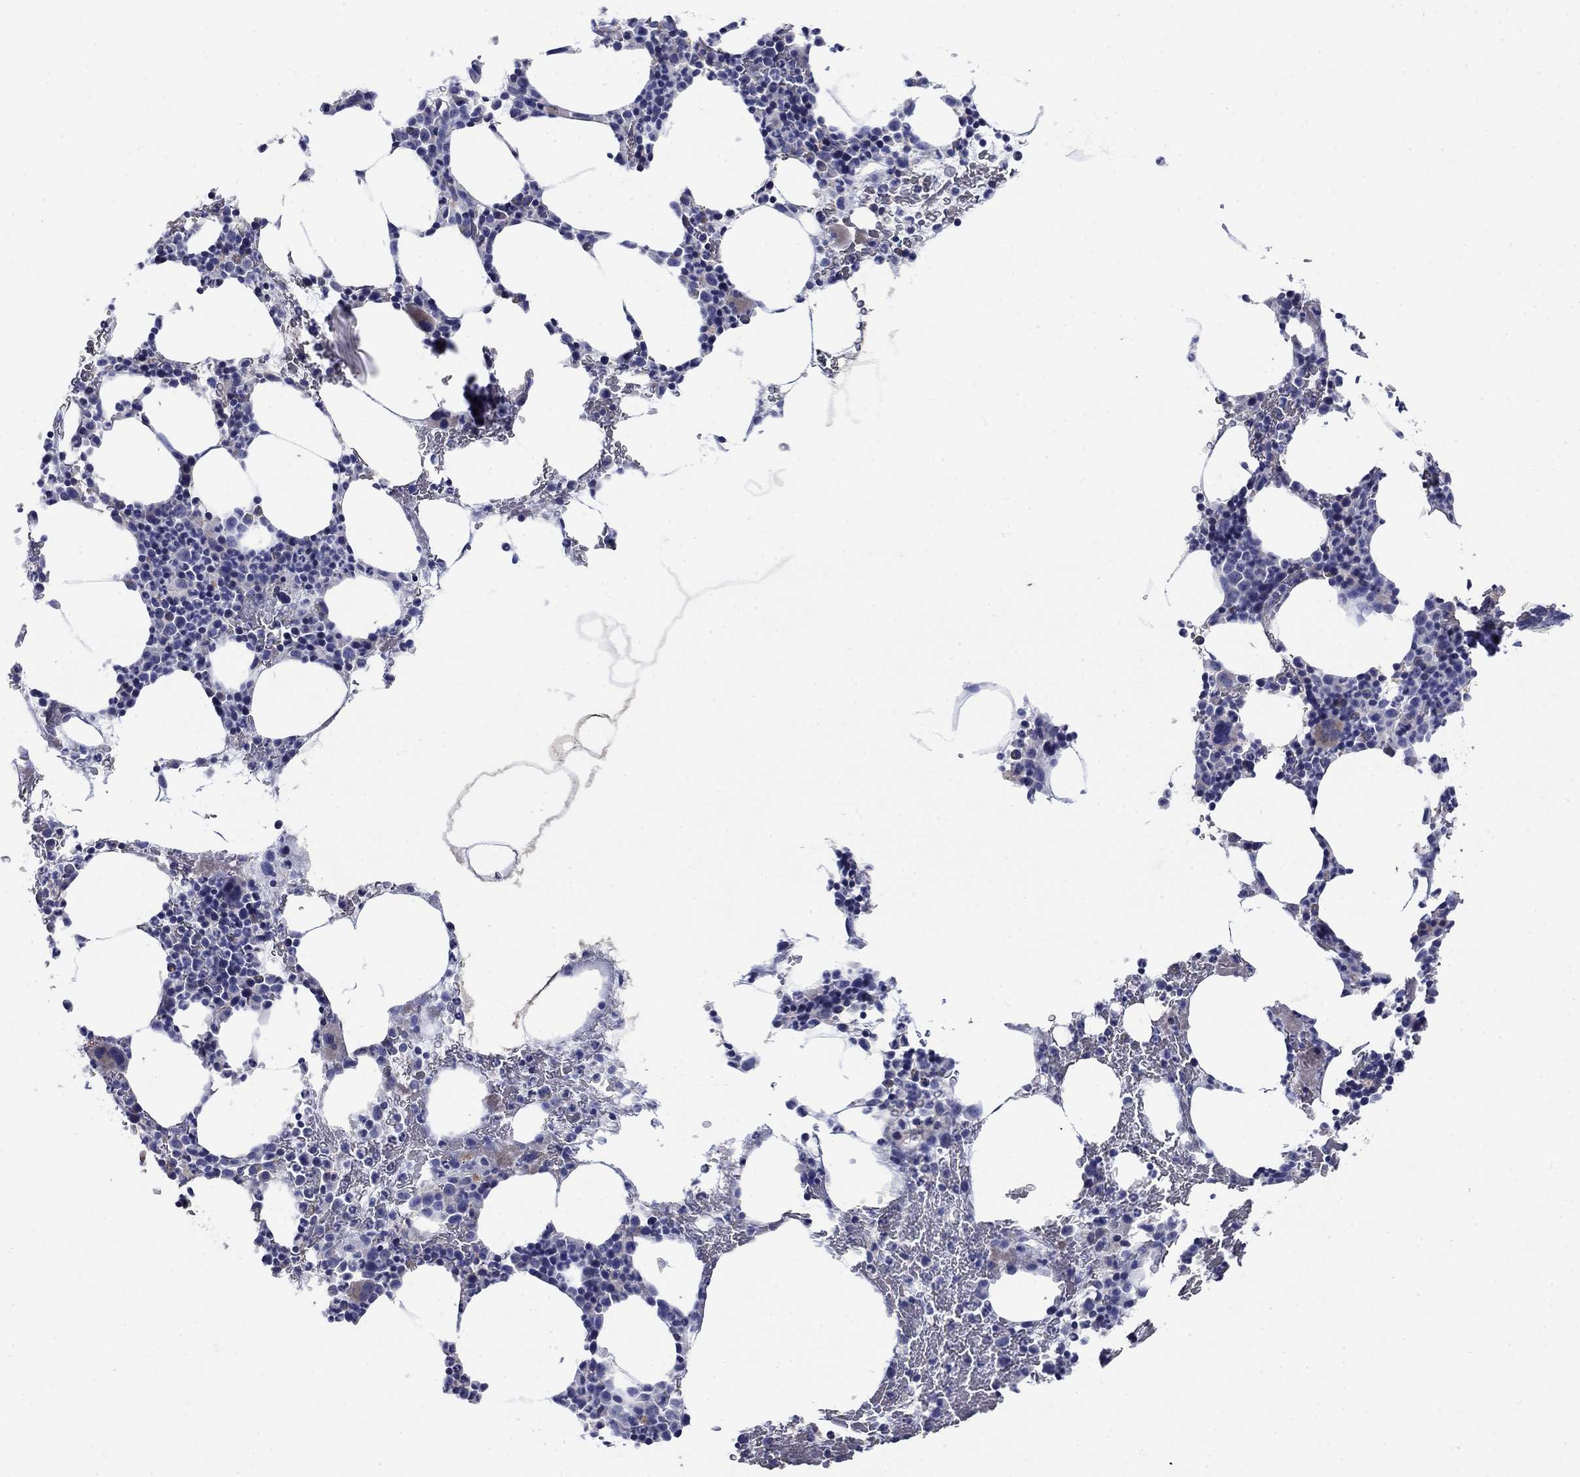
{"staining": {"intensity": "weak", "quantity": "<25%", "location": "cytoplasmic/membranous"}, "tissue": "bone marrow", "cell_type": "Hematopoietic cells", "image_type": "normal", "snomed": [{"axis": "morphology", "description": "Normal tissue, NOS"}, {"axis": "topography", "description": "Bone marrow"}], "caption": "Bone marrow stained for a protein using immunohistochemistry (IHC) shows no positivity hematopoietic cells.", "gene": "FLNC", "patient": {"sex": "male", "age": 83}}